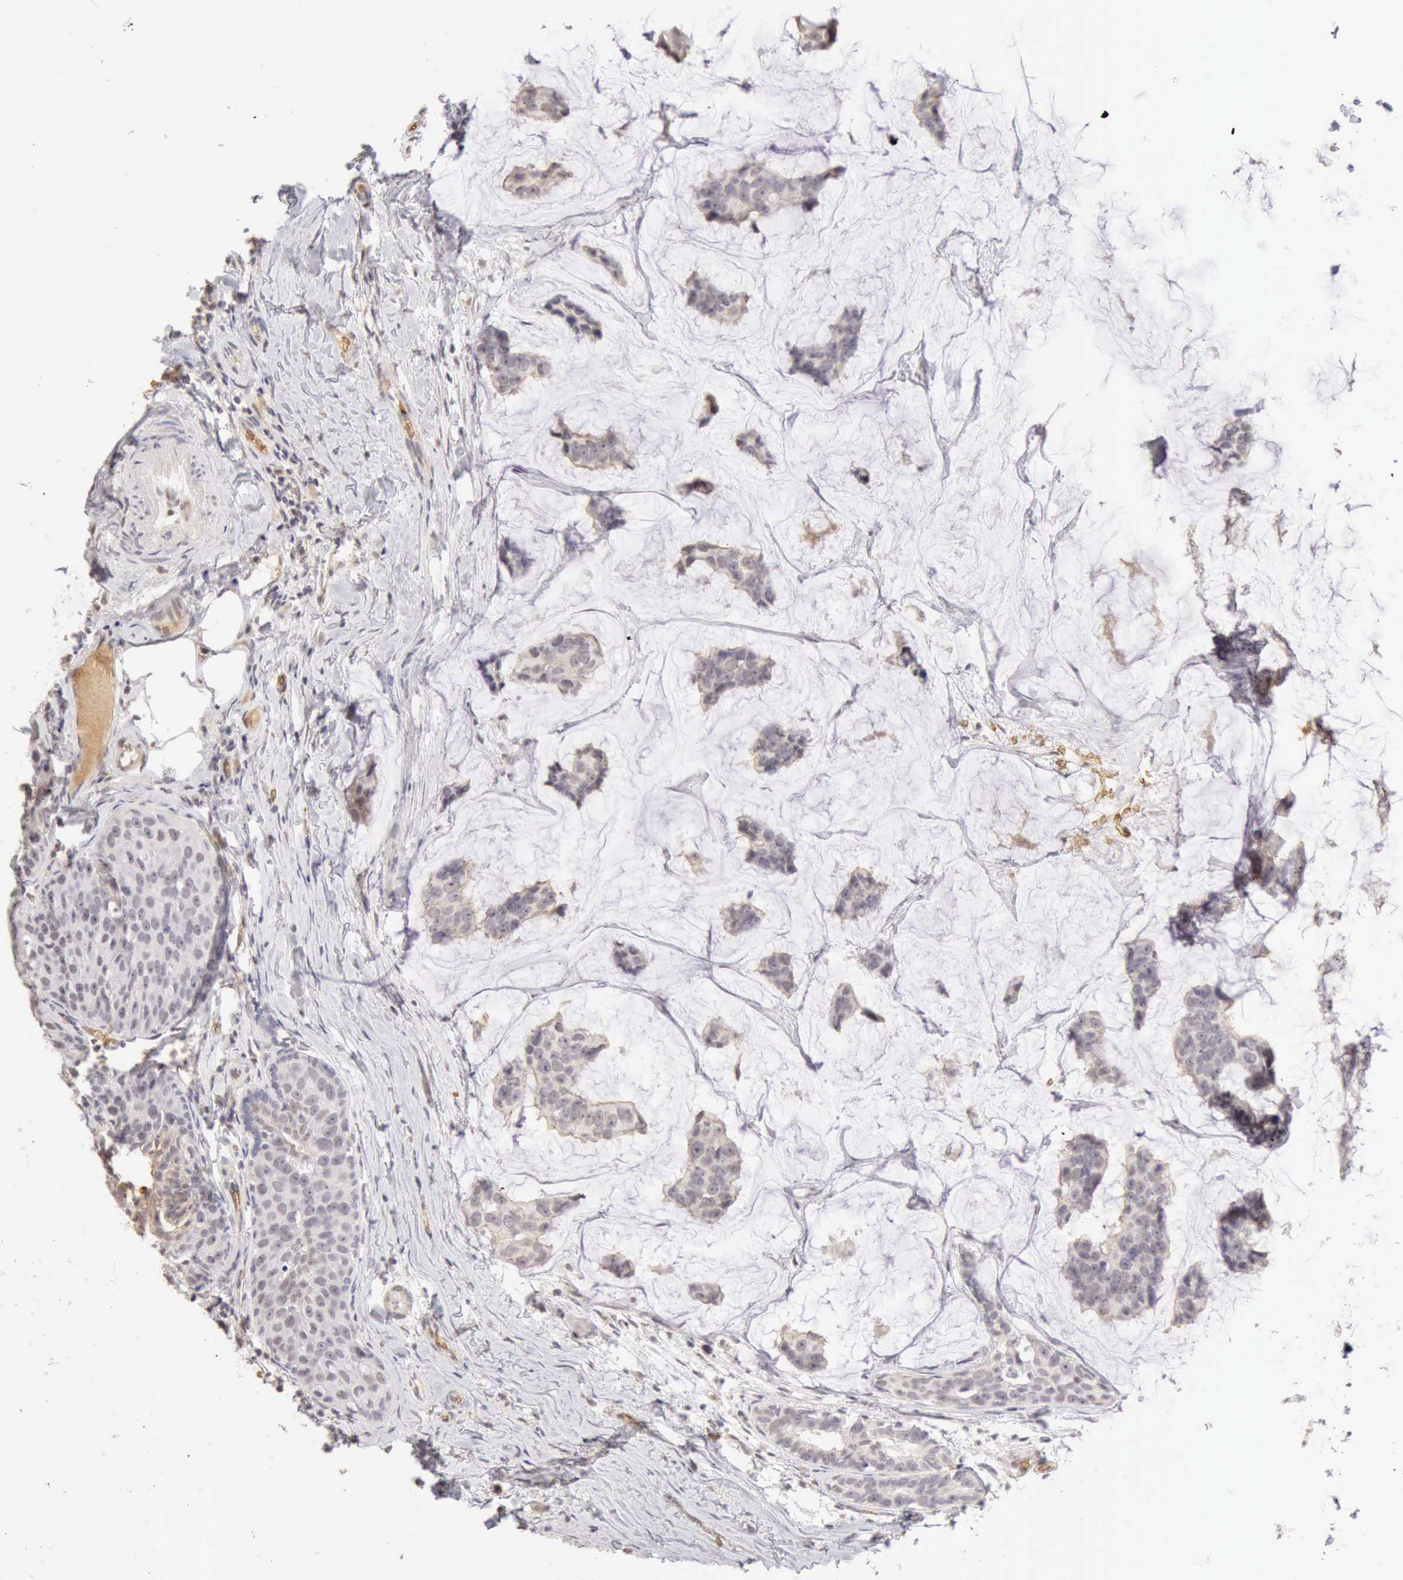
{"staining": {"intensity": "negative", "quantity": "none", "location": "none"}, "tissue": "breast cancer", "cell_type": "Tumor cells", "image_type": "cancer", "snomed": [{"axis": "morphology", "description": "Normal tissue, NOS"}, {"axis": "morphology", "description": "Duct carcinoma"}, {"axis": "topography", "description": "Breast"}], "caption": "Tumor cells are negative for protein expression in human infiltrating ductal carcinoma (breast).", "gene": "CFI", "patient": {"sex": "female", "age": 50}}